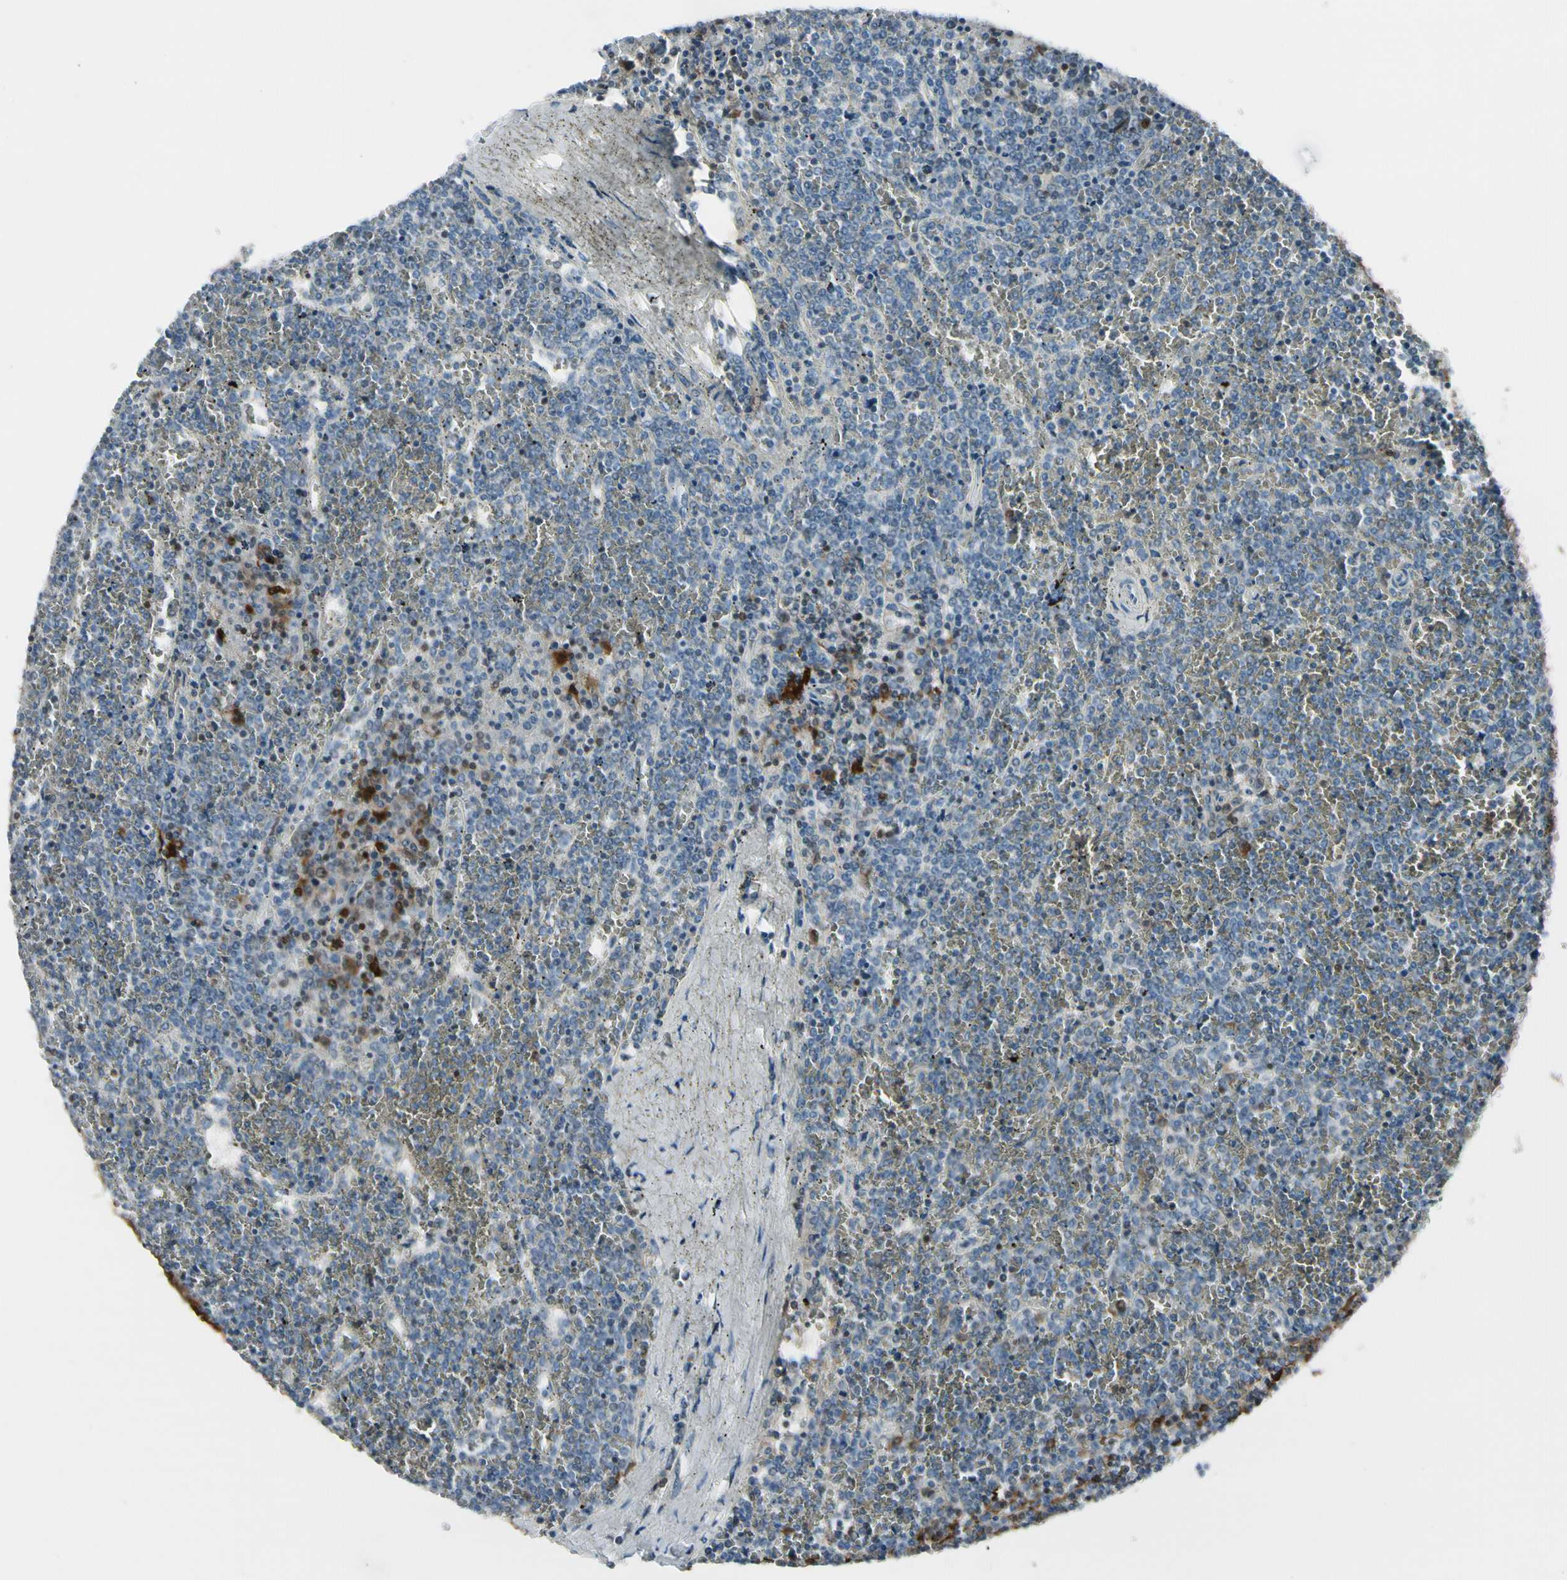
{"staining": {"intensity": "negative", "quantity": "none", "location": "none"}, "tissue": "lymphoma", "cell_type": "Tumor cells", "image_type": "cancer", "snomed": [{"axis": "morphology", "description": "Malignant lymphoma, non-Hodgkin's type, Low grade"}, {"axis": "topography", "description": "Spleen"}], "caption": "Micrograph shows no protein positivity in tumor cells of malignant lymphoma, non-Hodgkin's type (low-grade) tissue.", "gene": "TRAF1", "patient": {"sex": "female", "age": 19}}